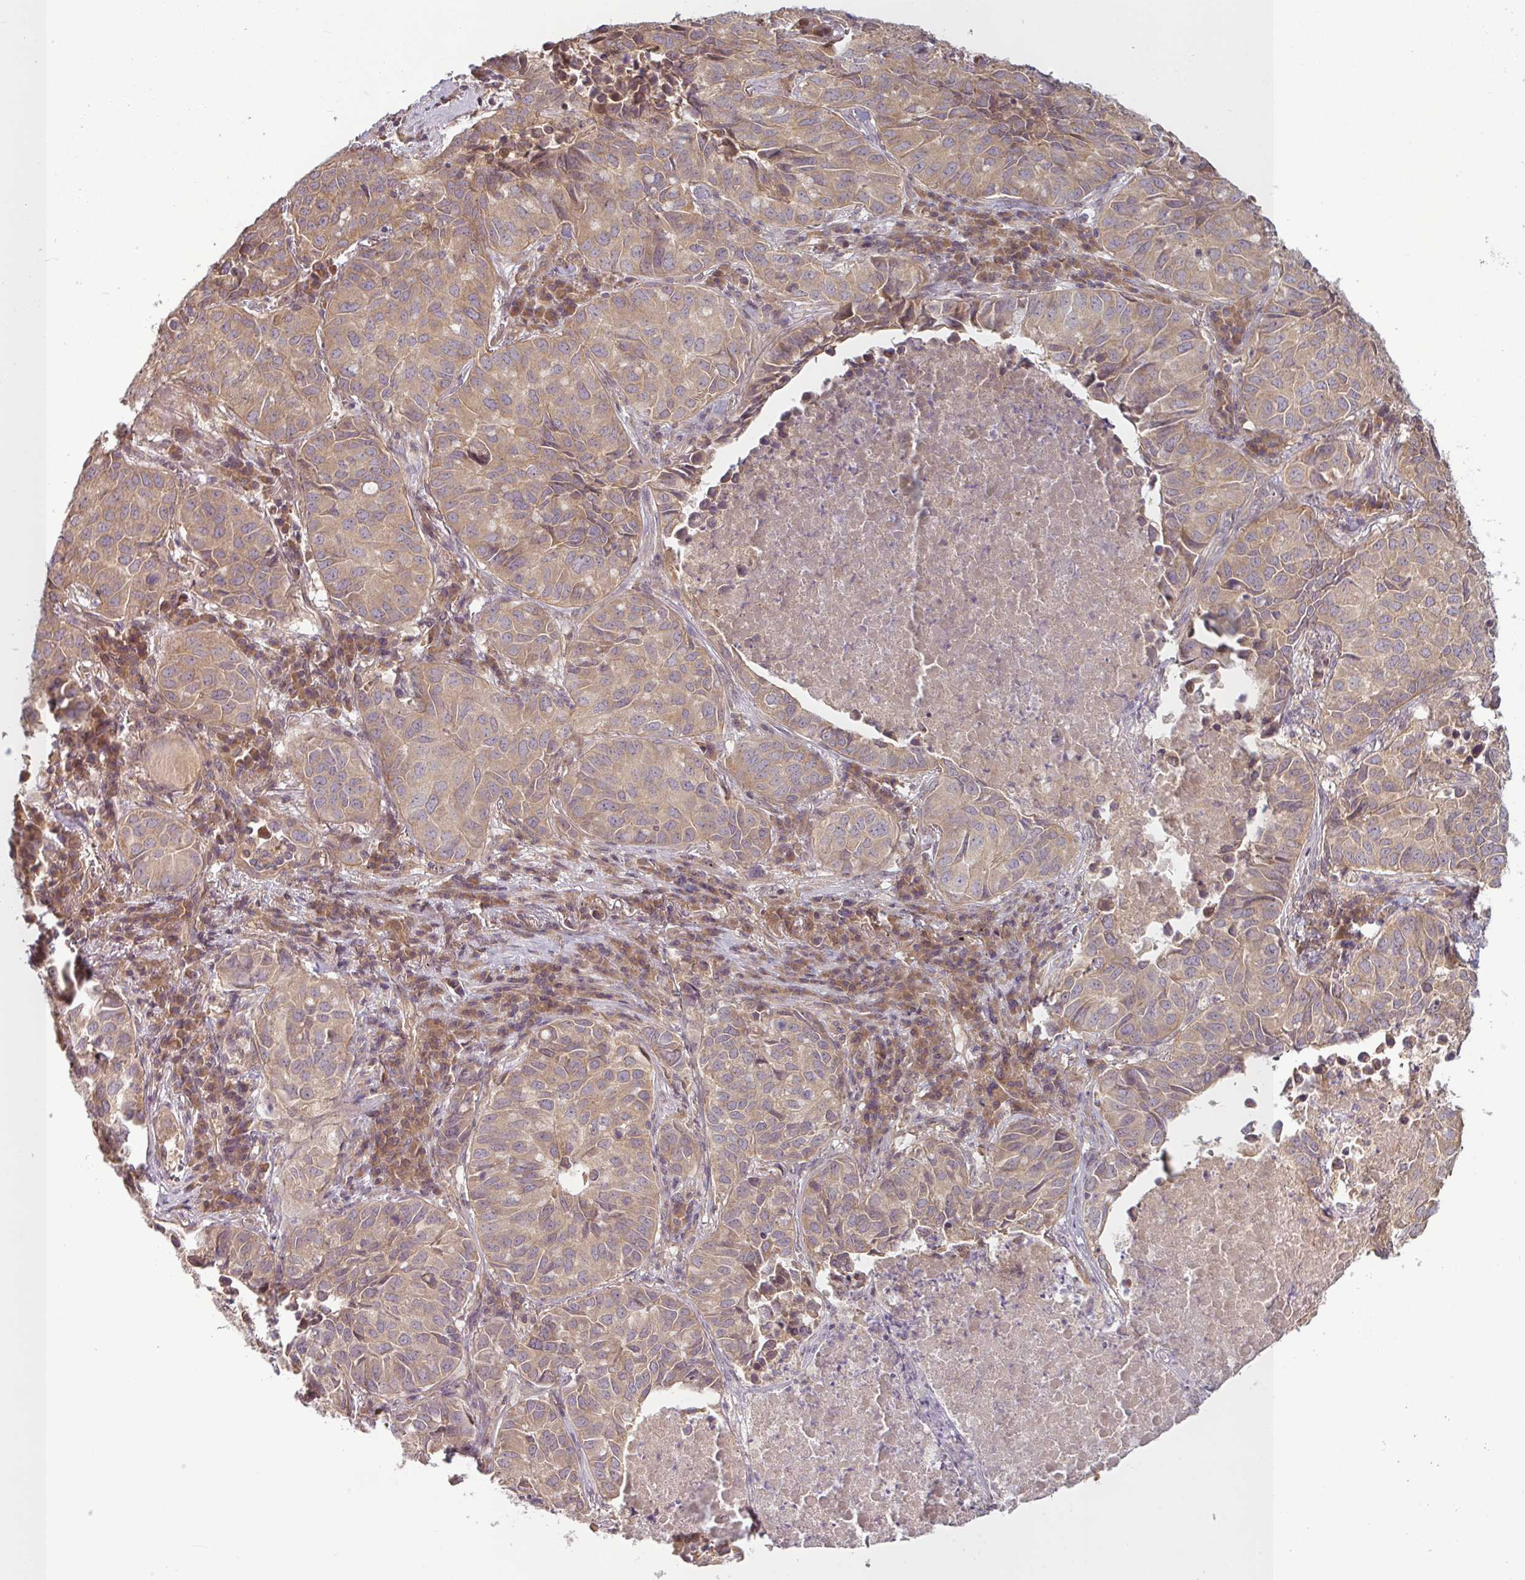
{"staining": {"intensity": "weak", "quantity": ">75%", "location": "cytoplasmic/membranous"}, "tissue": "lung cancer", "cell_type": "Tumor cells", "image_type": "cancer", "snomed": [{"axis": "morphology", "description": "Adenocarcinoma, NOS"}, {"axis": "topography", "description": "Lung"}], "caption": "Weak cytoplasmic/membranous protein staining is appreciated in about >75% of tumor cells in lung cancer (adenocarcinoma).", "gene": "RNF31", "patient": {"sex": "female", "age": 50}}